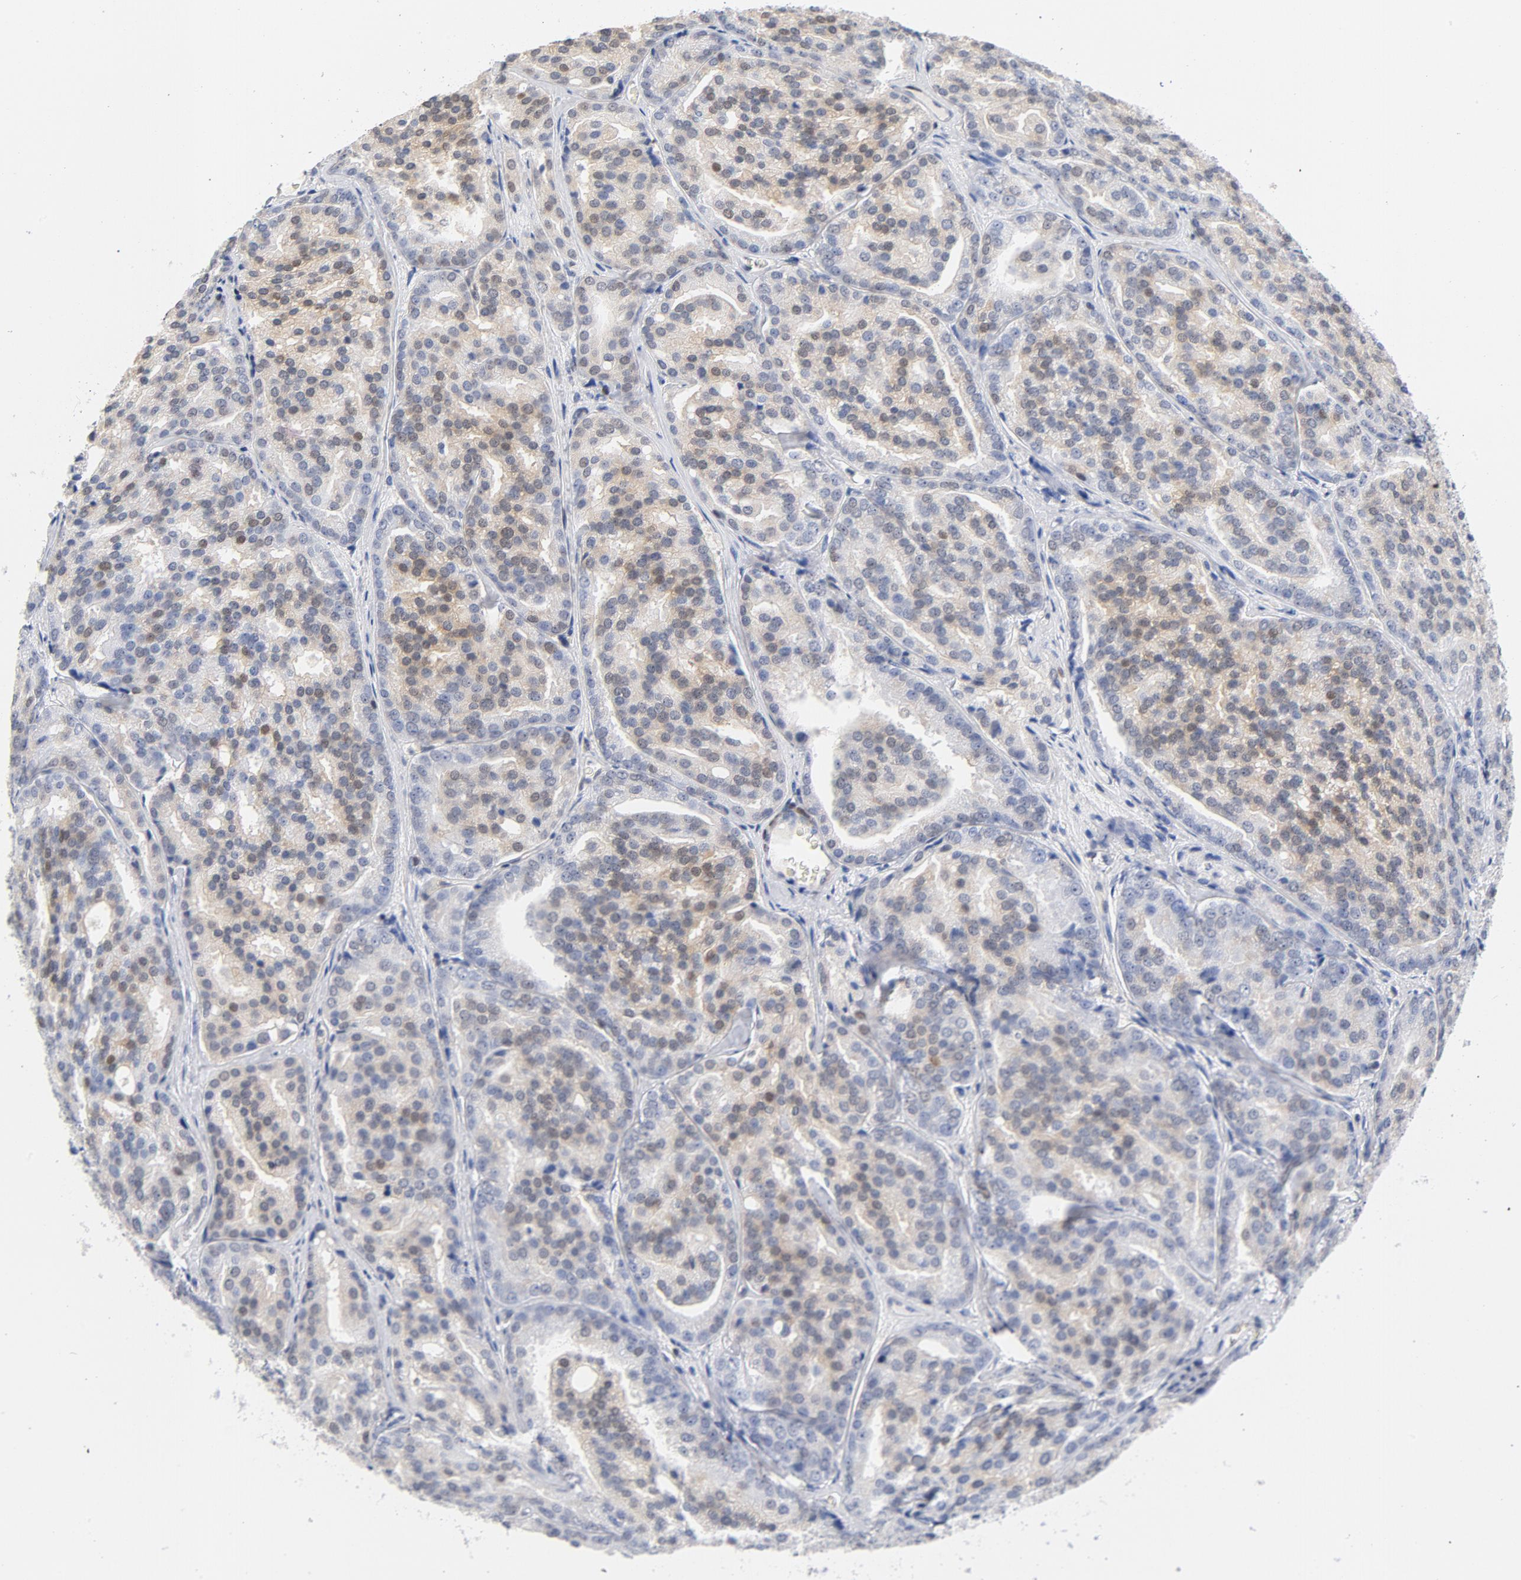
{"staining": {"intensity": "moderate", "quantity": ">75%", "location": "cytoplasmic/membranous,nuclear"}, "tissue": "prostate cancer", "cell_type": "Tumor cells", "image_type": "cancer", "snomed": [{"axis": "morphology", "description": "Adenocarcinoma, High grade"}, {"axis": "topography", "description": "Prostate"}], "caption": "Protein staining of prostate adenocarcinoma (high-grade) tissue exhibits moderate cytoplasmic/membranous and nuclear staining in about >75% of tumor cells.", "gene": "CDKN1B", "patient": {"sex": "male", "age": 64}}